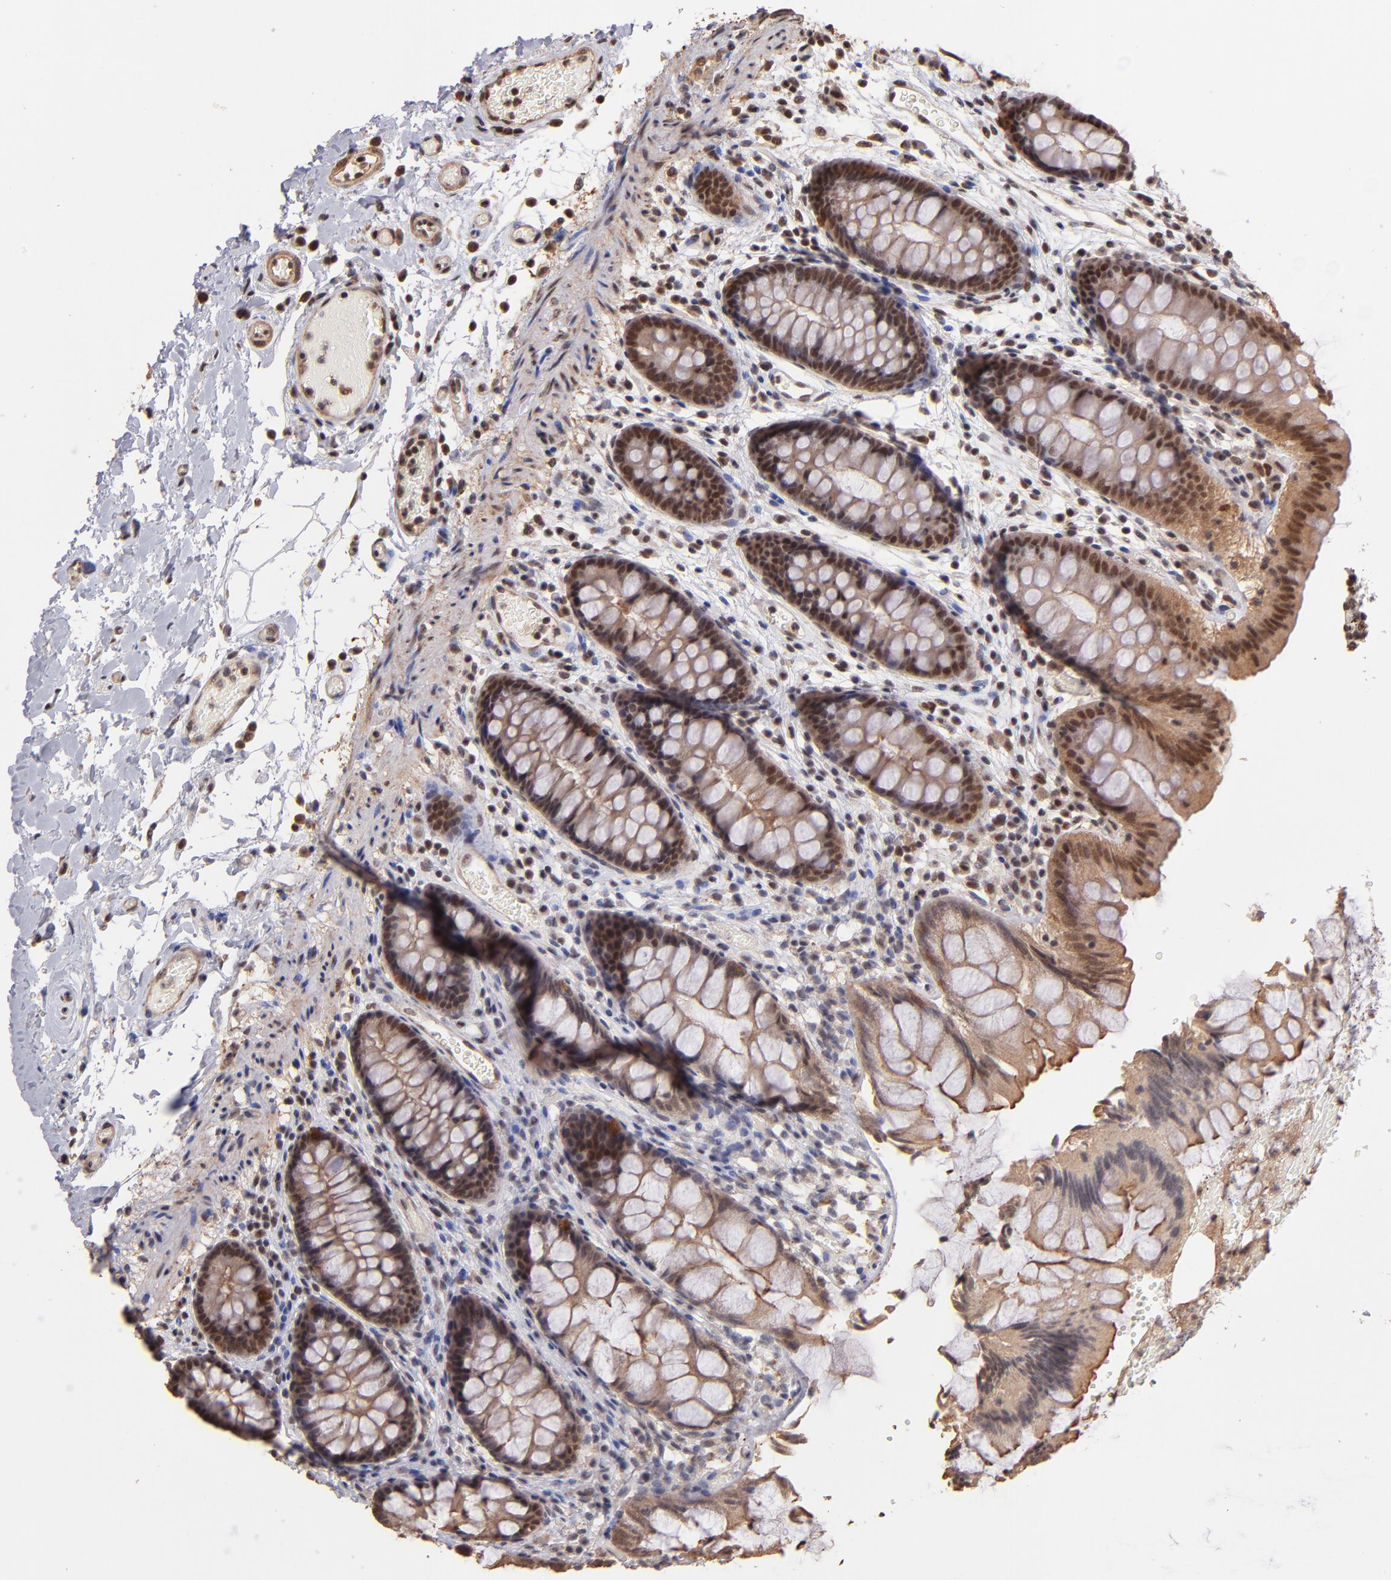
{"staining": {"intensity": "moderate", "quantity": ">75%", "location": "cytoplasmic/membranous,nuclear"}, "tissue": "colon", "cell_type": "Endothelial cells", "image_type": "normal", "snomed": [{"axis": "morphology", "description": "Normal tissue, NOS"}, {"axis": "topography", "description": "Smooth muscle"}, {"axis": "topography", "description": "Colon"}], "caption": "Endothelial cells demonstrate medium levels of moderate cytoplasmic/membranous,nuclear expression in about >75% of cells in unremarkable human colon. (DAB = brown stain, brightfield microscopy at high magnification).", "gene": "TERF2", "patient": {"sex": "male", "age": 67}}